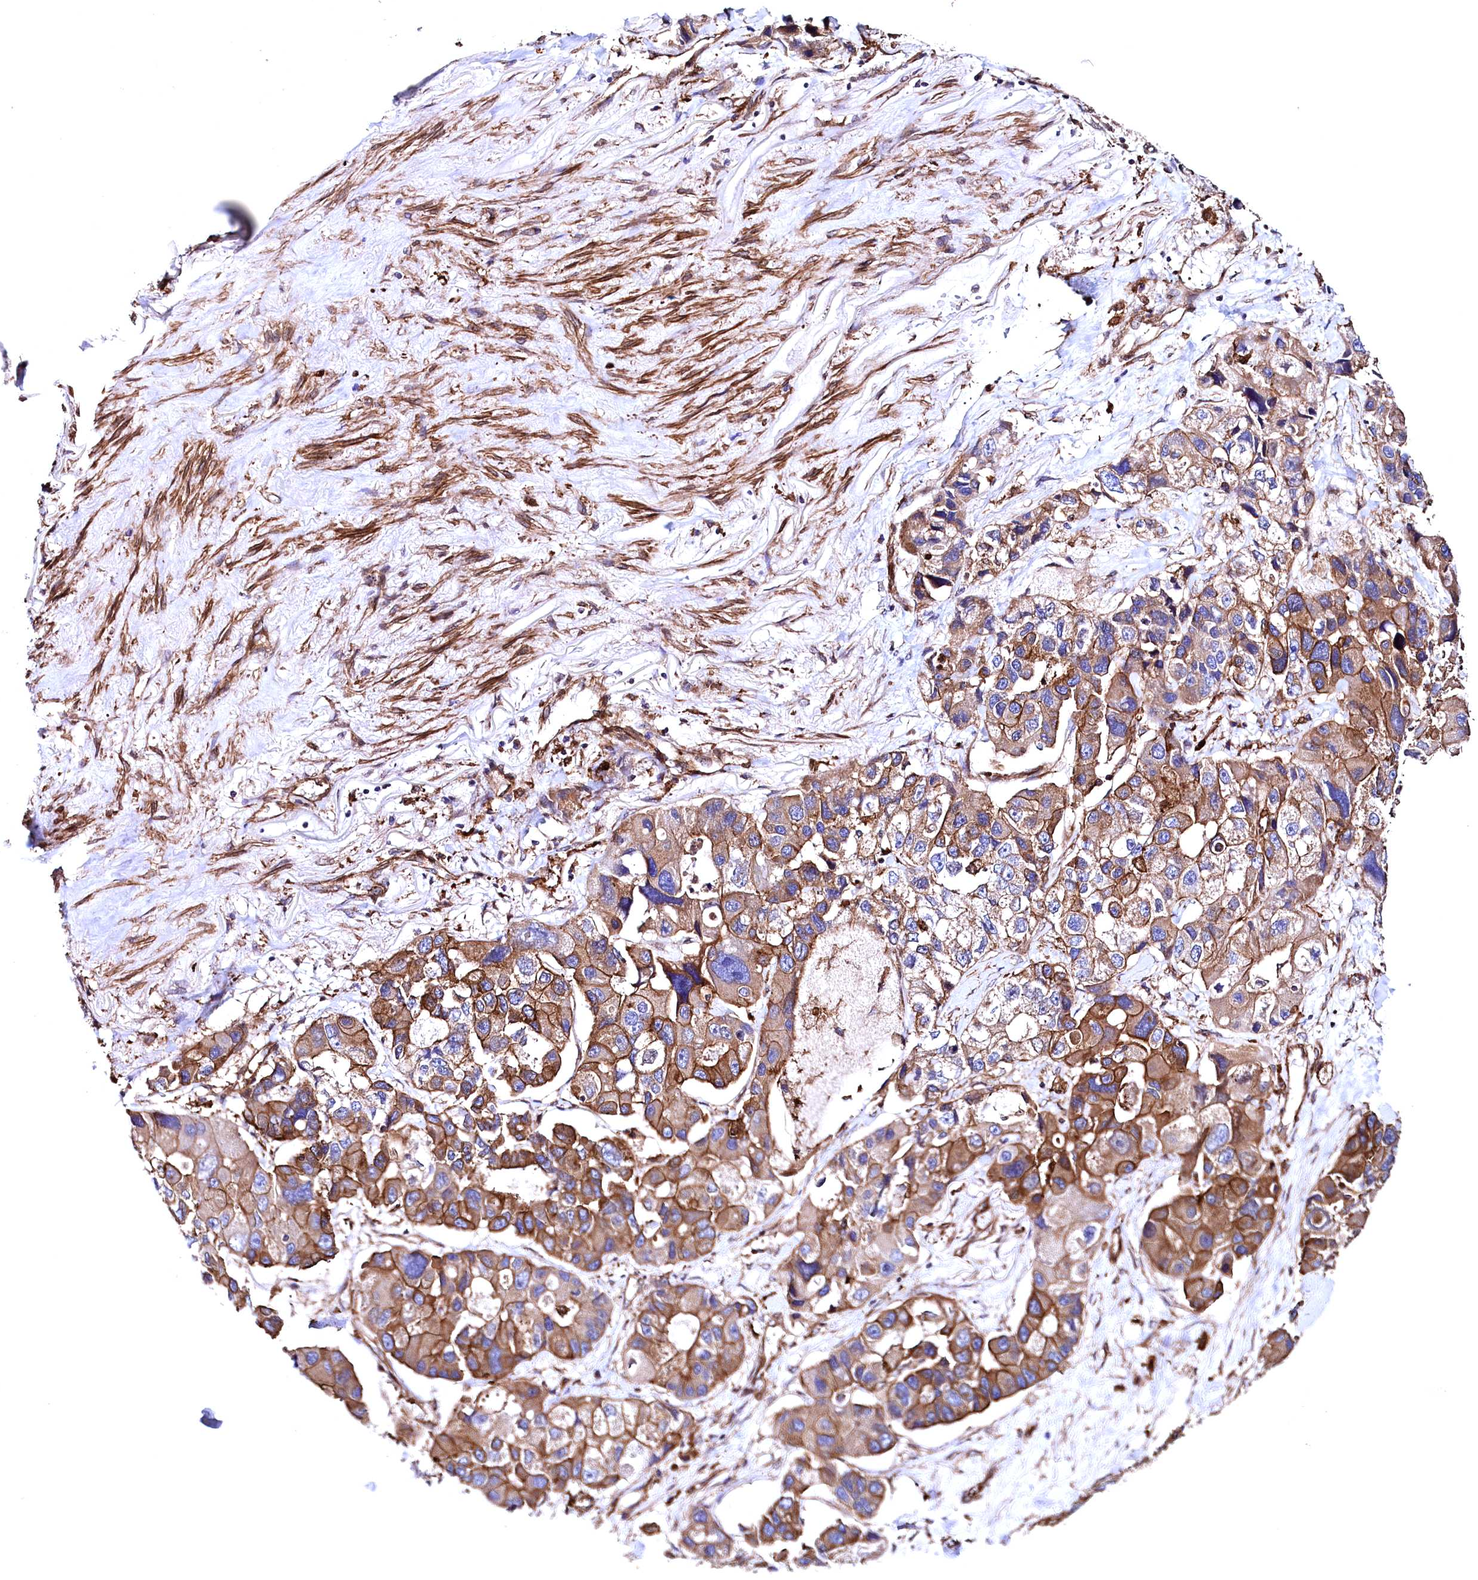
{"staining": {"intensity": "moderate", "quantity": ">75%", "location": "cytoplasmic/membranous"}, "tissue": "lung cancer", "cell_type": "Tumor cells", "image_type": "cancer", "snomed": [{"axis": "morphology", "description": "Adenocarcinoma, NOS"}, {"axis": "topography", "description": "Lung"}], "caption": "A high-resolution photomicrograph shows immunohistochemistry (IHC) staining of lung cancer, which displays moderate cytoplasmic/membranous expression in about >75% of tumor cells. Immunohistochemistry stains the protein of interest in brown and the nuclei are stained blue.", "gene": "STAMBPL1", "patient": {"sex": "female", "age": 54}}